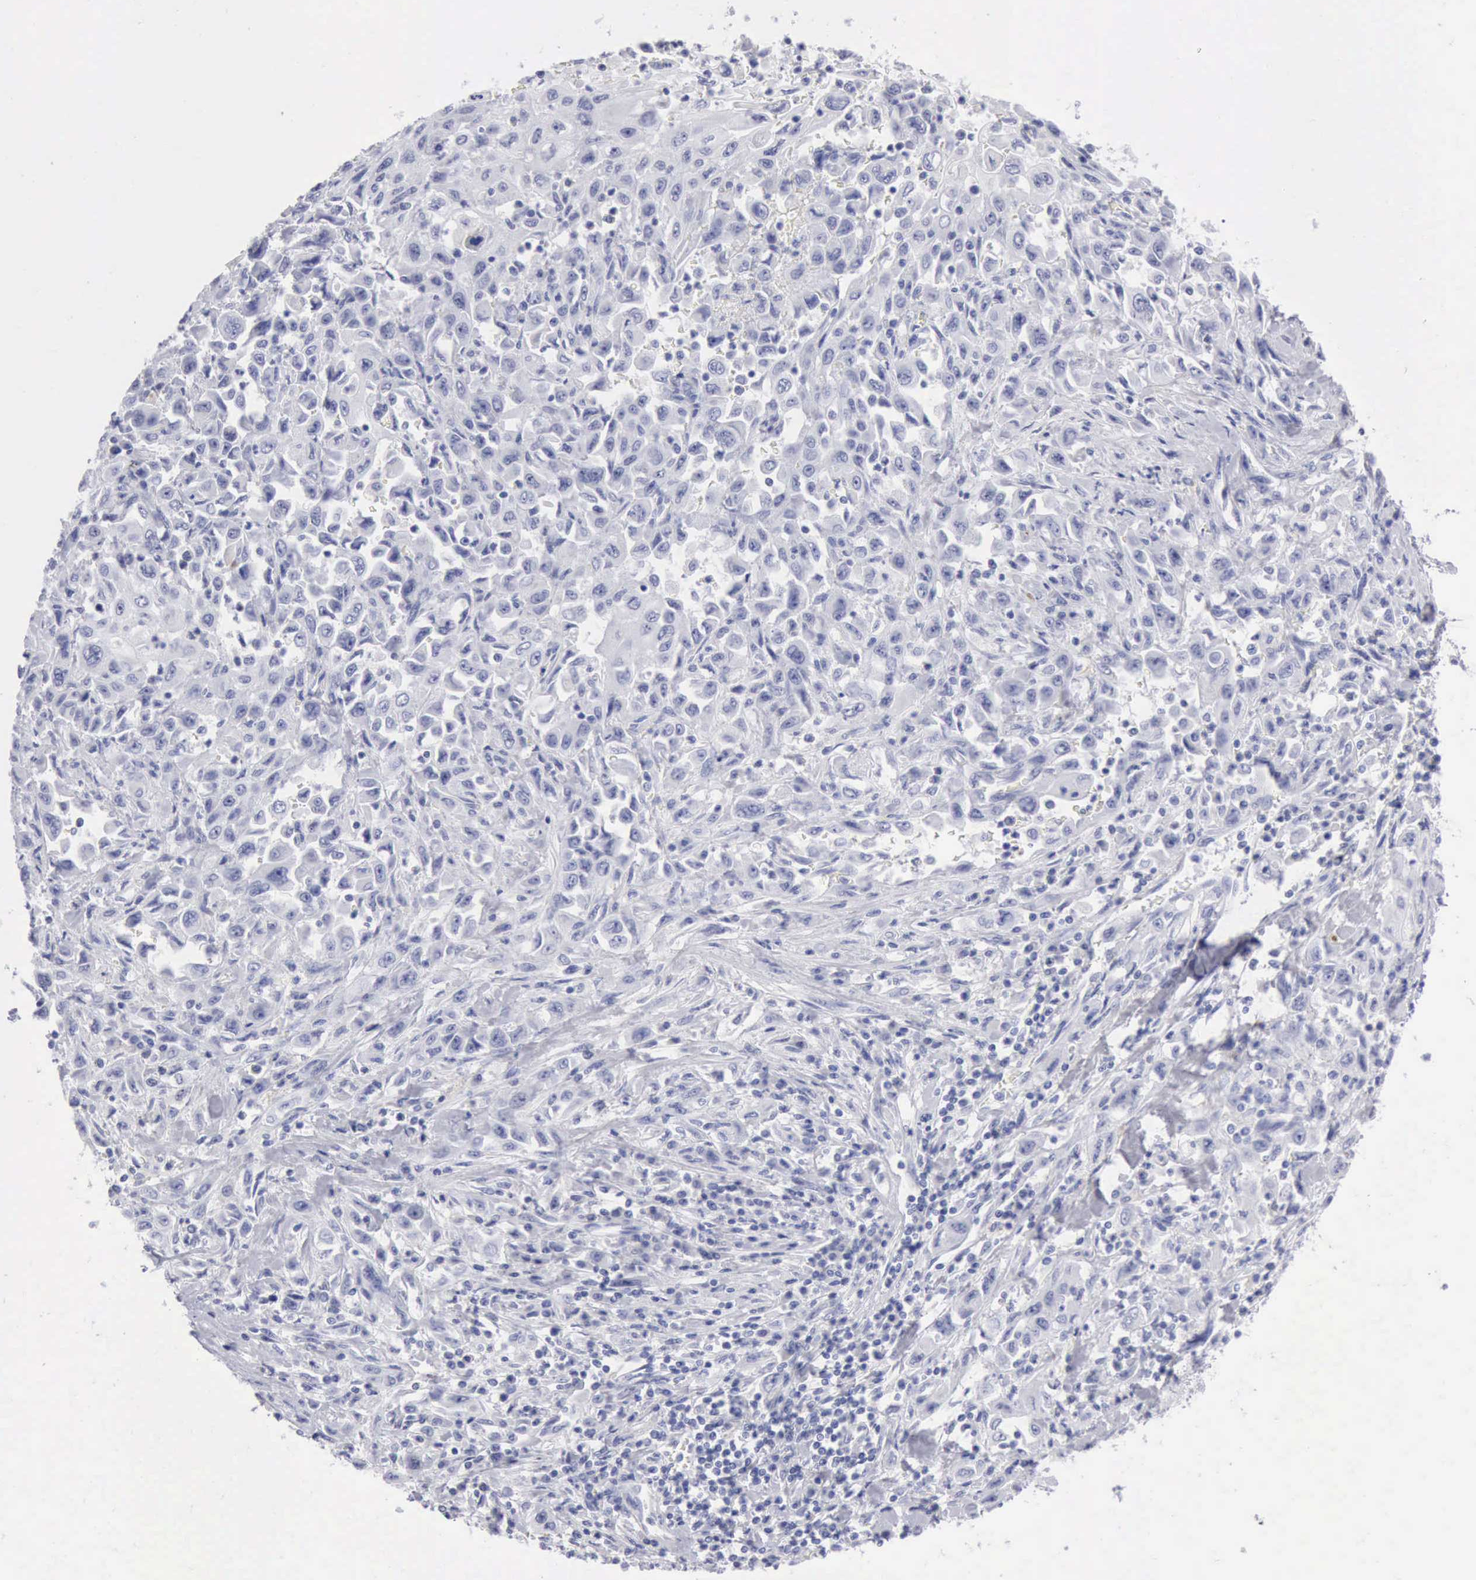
{"staining": {"intensity": "negative", "quantity": "none", "location": "none"}, "tissue": "pancreatic cancer", "cell_type": "Tumor cells", "image_type": "cancer", "snomed": [{"axis": "morphology", "description": "Adenocarcinoma, NOS"}, {"axis": "topography", "description": "Pancreas"}], "caption": "Micrograph shows no protein expression in tumor cells of pancreatic adenocarcinoma tissue.", "gene": "ANGEL1", "patient": {"sex": "male", "age": 70}}